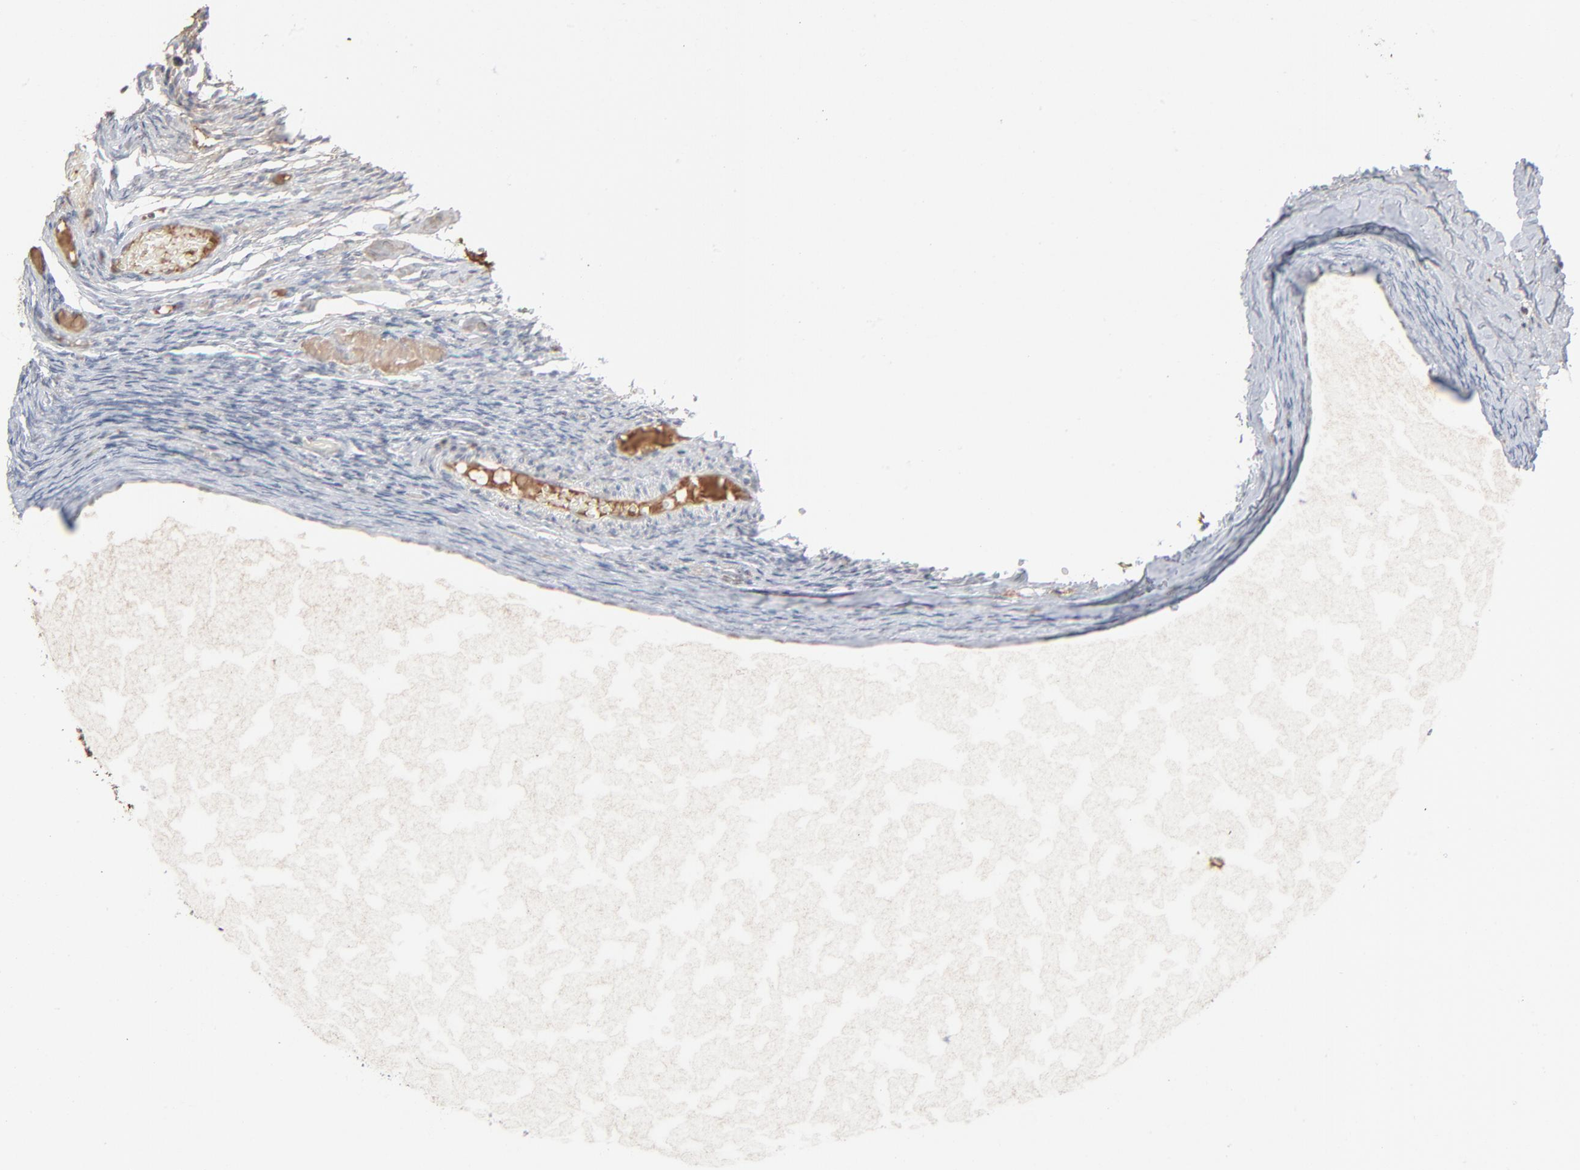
{"staining": {"intensity": "weak", "quantity": ">75%", "location": "nuclear"}, "tissue": "ovary", "cell_type": "Follicle cells", "image_type": "normal", "snomed": [{"axis": "morphology", "description": "Normal tissue, NOS"}, {"axis": "topography", "description": "Ovary"}], "caption": "Follicle cells display low levels of weak nuclear expression in about >75% of cells in unremarkable human ovary. The staining was performed using DAB to visualize the protein expression in brown, while the nuclei were stained in blue with hematoxylin (Magnification: 20x).", "gene": "MPHOSPH6", "patient": {"sex": "female", "age": 60}}